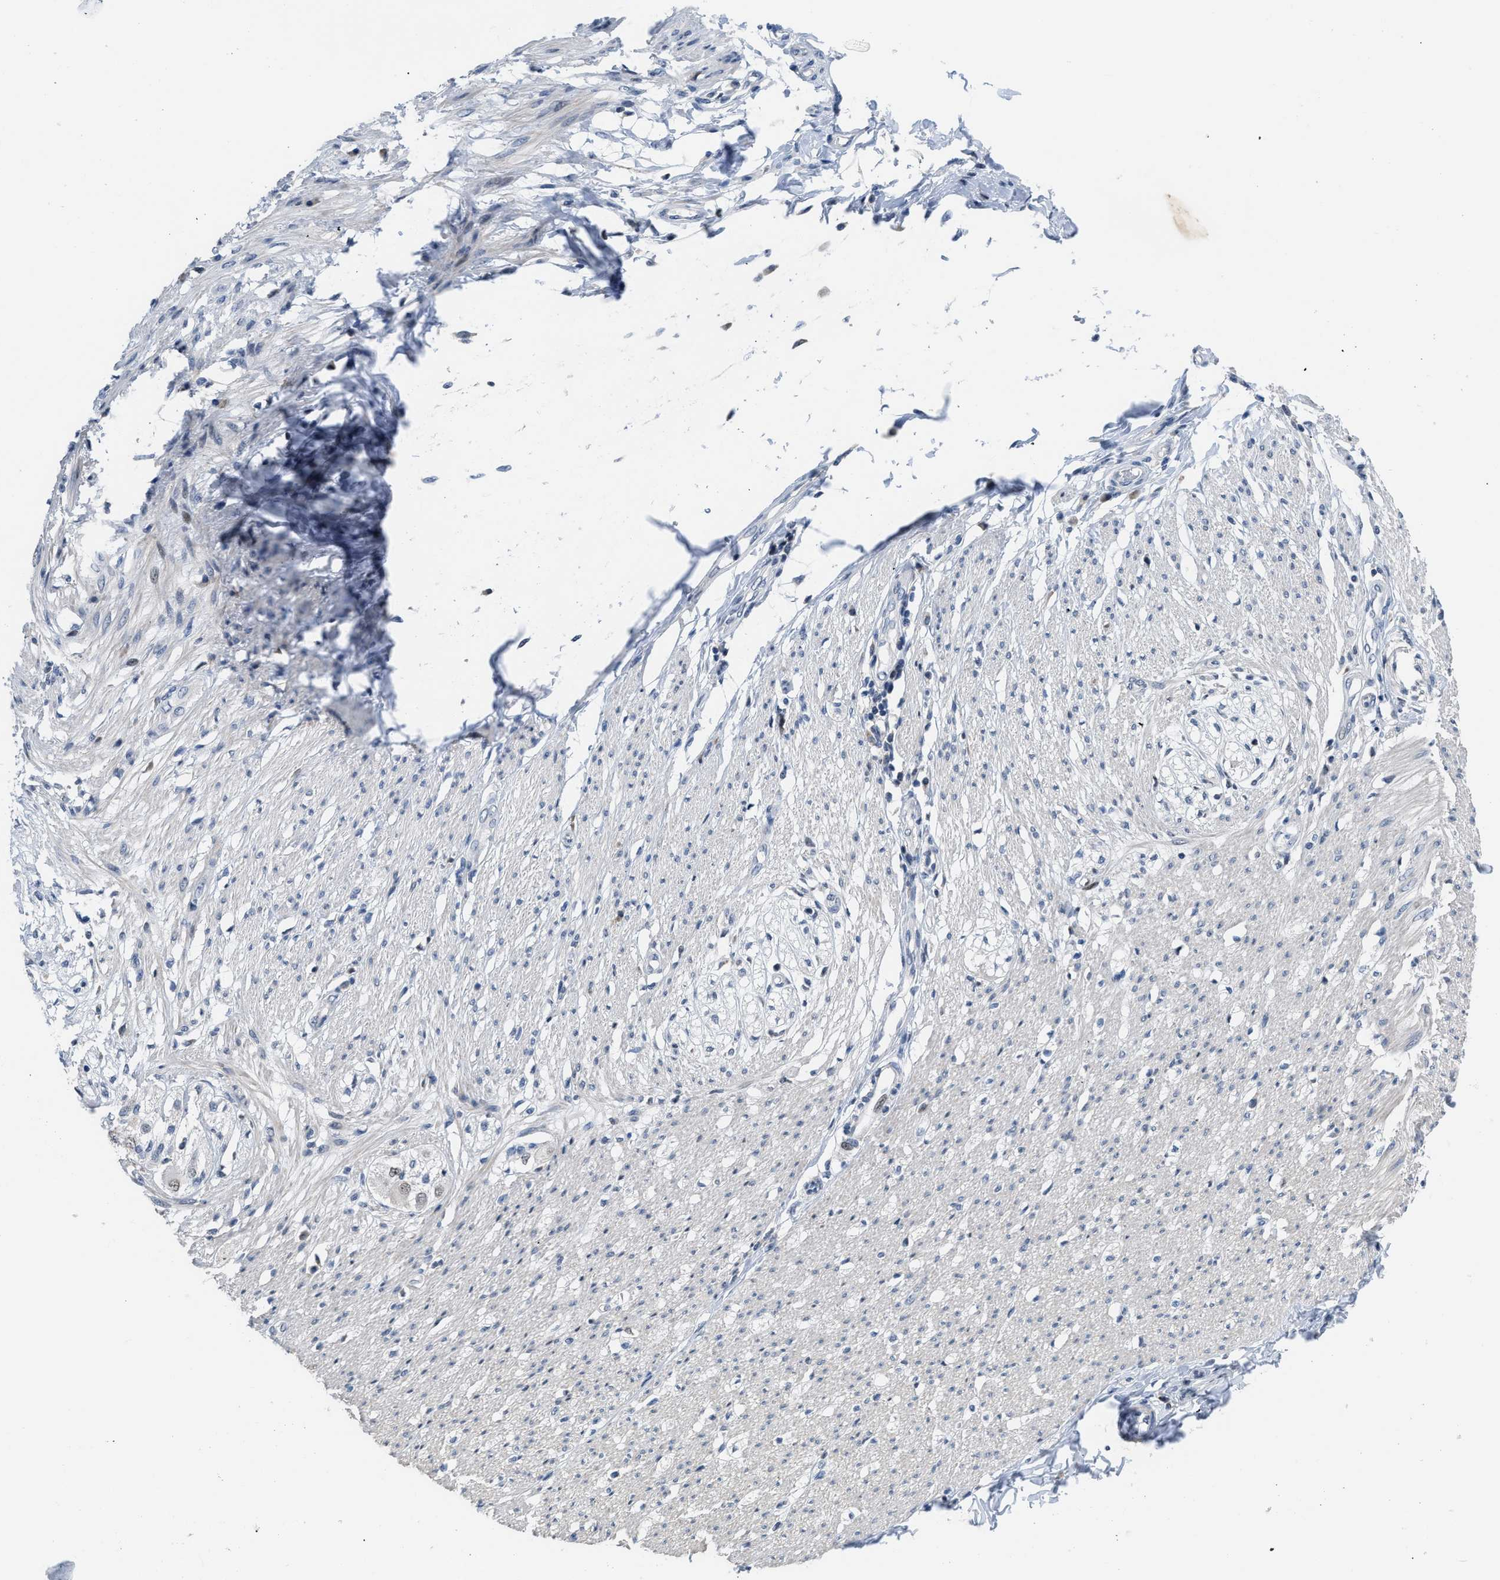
{"staining": {"intensity": "negative", "quantity": "none", "location": "none"}, "tissue": "smooth muscle", "cell_type": "Smooth muscle cells", "image_type": "normal", "snomed": [{"axis": "morphology", "description": "Normal tissue, NOS"}, {"axis": "morphology", "description": "Adenocarcinoma, NOS"}, {"axis": "topography", "description": "Colon"}, {"axis": "topography", "description": "Peripheral nerve tissue"}], "caption": "Smooth muscle cells show no significant protein staining in normal smooth muscle.", "gene": "SETDB1", "patient": {"sex": "male", "age": 14}}